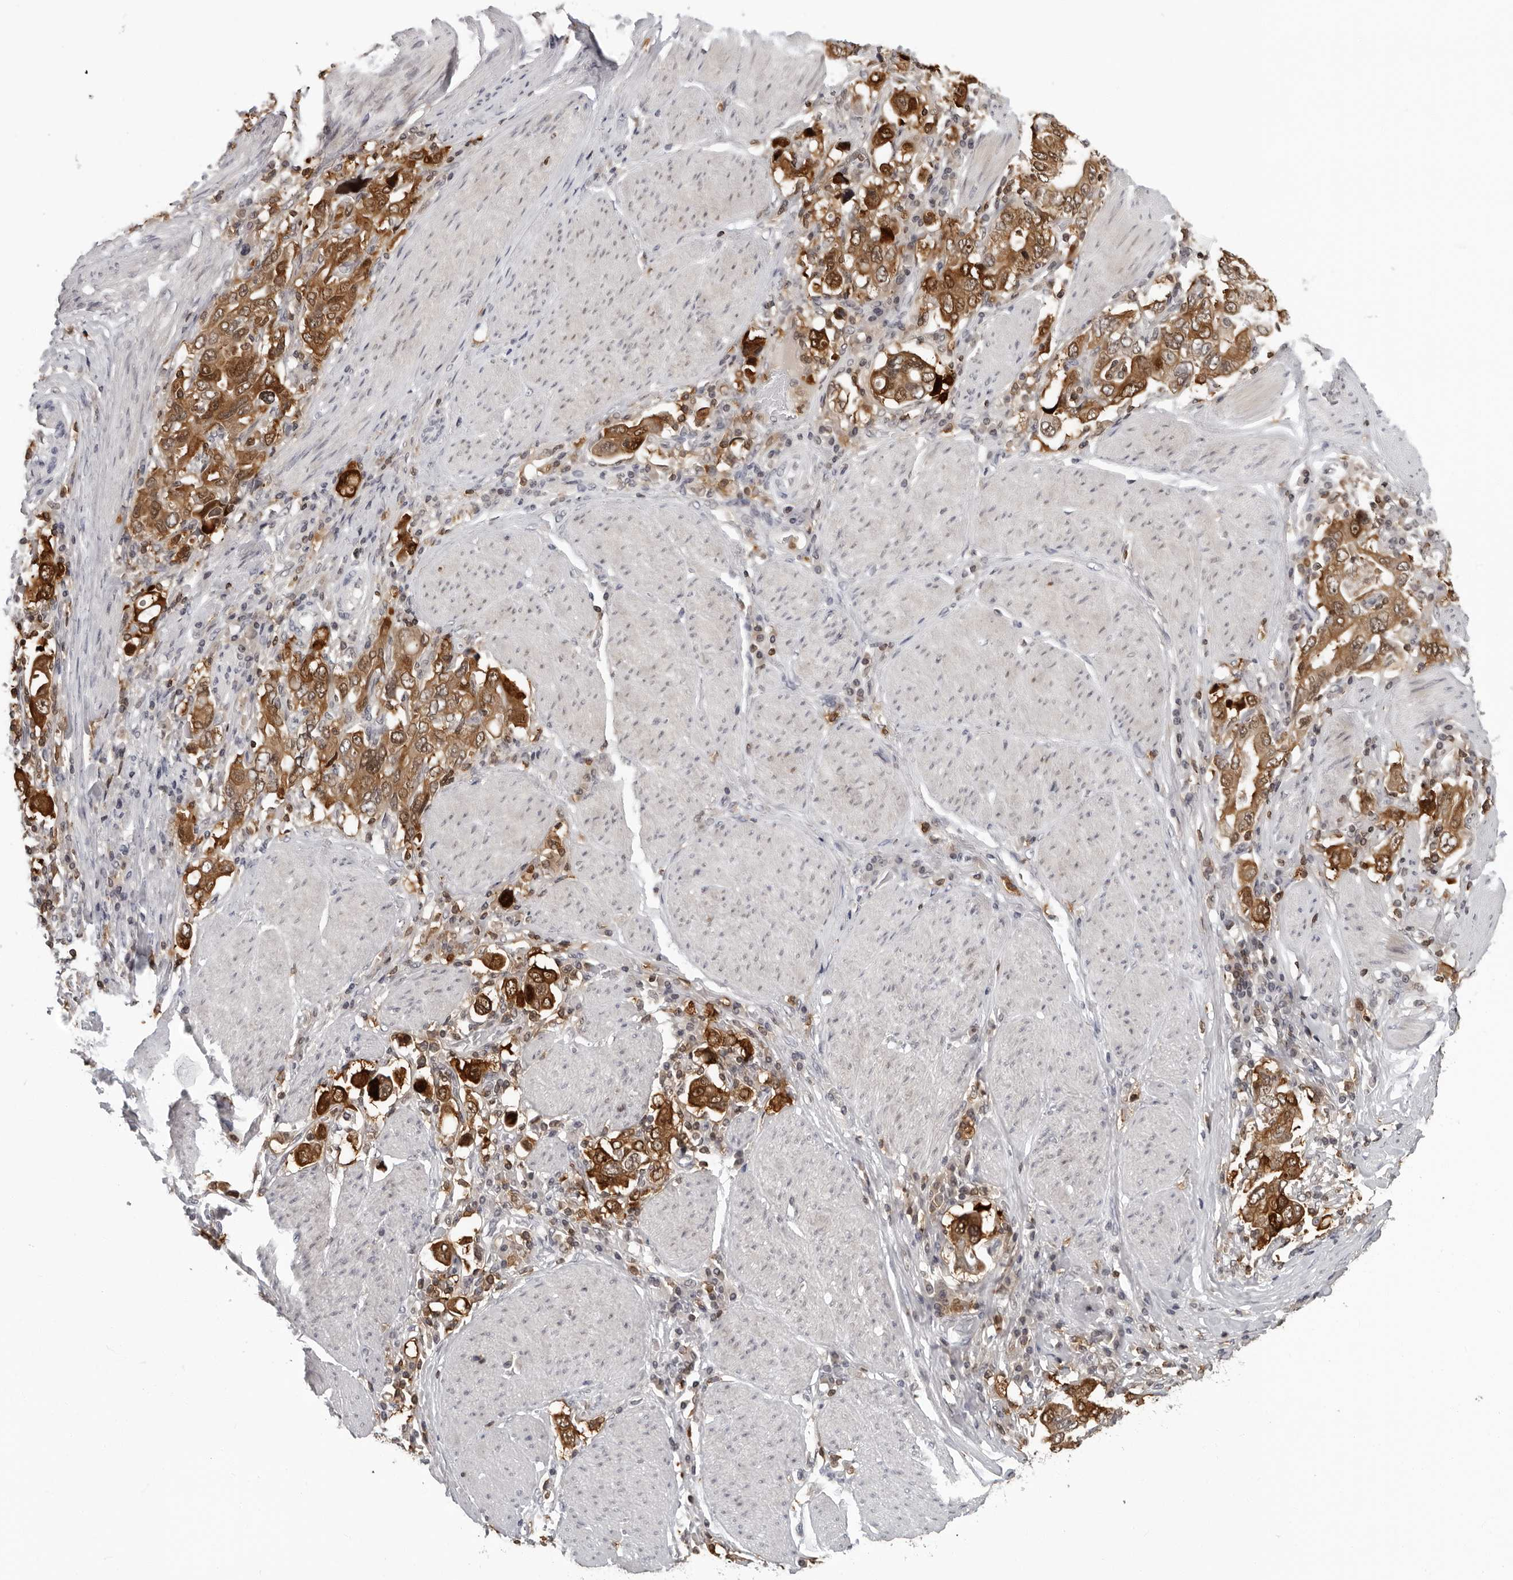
{"staining": {"intensity": "strong", "quantity": ">75%", "location": "cytoplasmic/membranous"}, "tissue": "stomach cancer", "cell_type": "Tumor cells", "image_type": "cancer", "snomed": [{"axis": "morphology", "description": "Adenocarcinoma, NOS"}, {"axis": "topography", "description": "Stomach, upper"}], "caption": "Immunohistochemical staining of adenocarcinoma (stomach) demonstrates high levels of strong cytoplasmic/membranous expression in approximately >75% of tumor cells.", "gene": "HSPH1", "patient": {"sex": "male", "age": 62}}